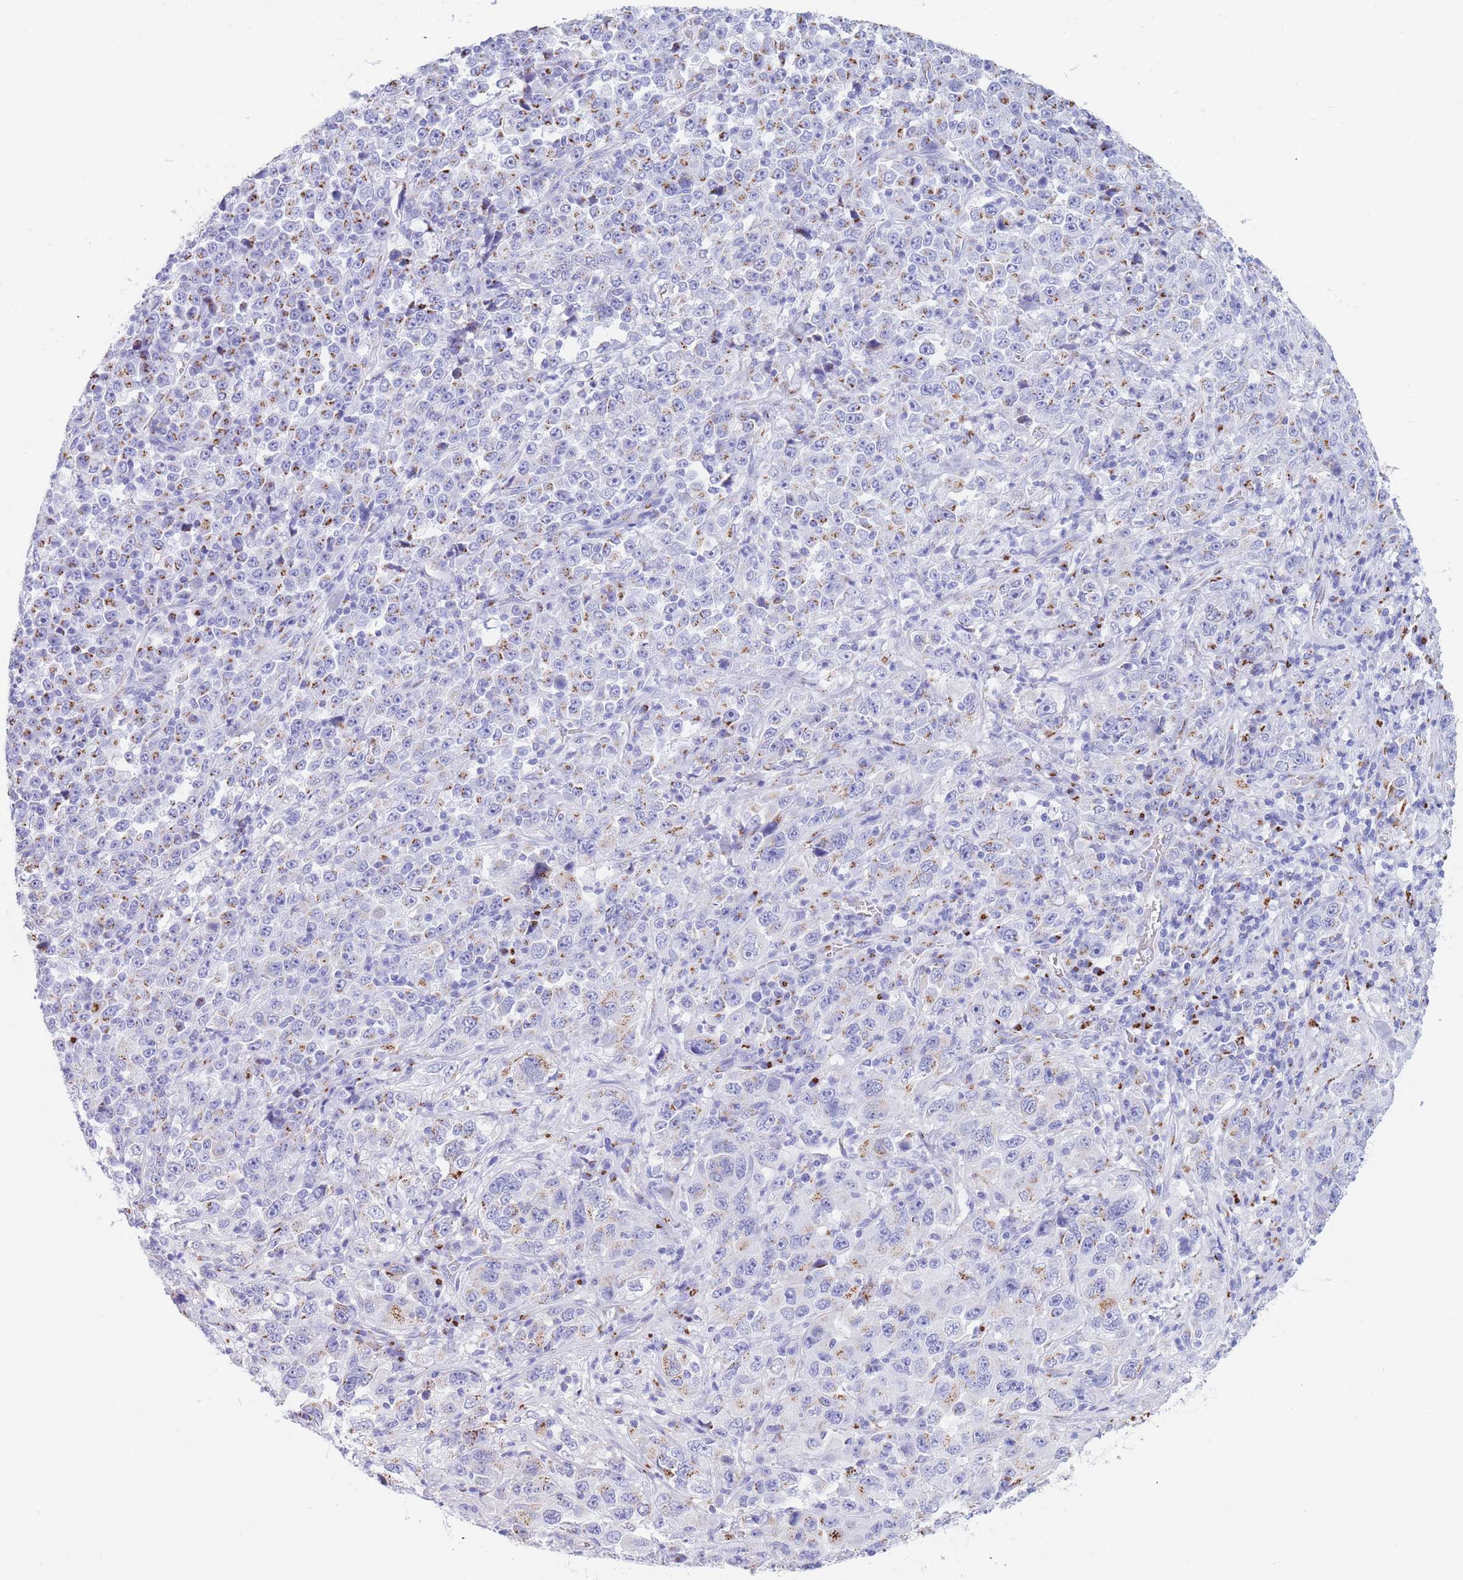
{"staining": {"intensity": "moderate", "quantity": "25%-75%", "location": "cytoplasmic/membranous"}, "tissue": "stomach cancer", "cell_type": "Tumor cells", "image_type": "cancer", "snomed": [{"axis": "morphology", "description": "Normal tissue, NOS"}, {"axis": "morphology", "description": "Adenocarcinoma, NOS"}, {"axis": "topography", "description": "Stomach, upper"}, {"axis": "topography", "description": "Stomach"}], "caption": "Adenocarcinoma (stomach) stained with immunohistochemistry displays moderate cytoplasmic/membranous expression in about 25%-75% of tumor cells.", "gene": "FAM3C", "patient": {"sex": "male", "age": 59}}